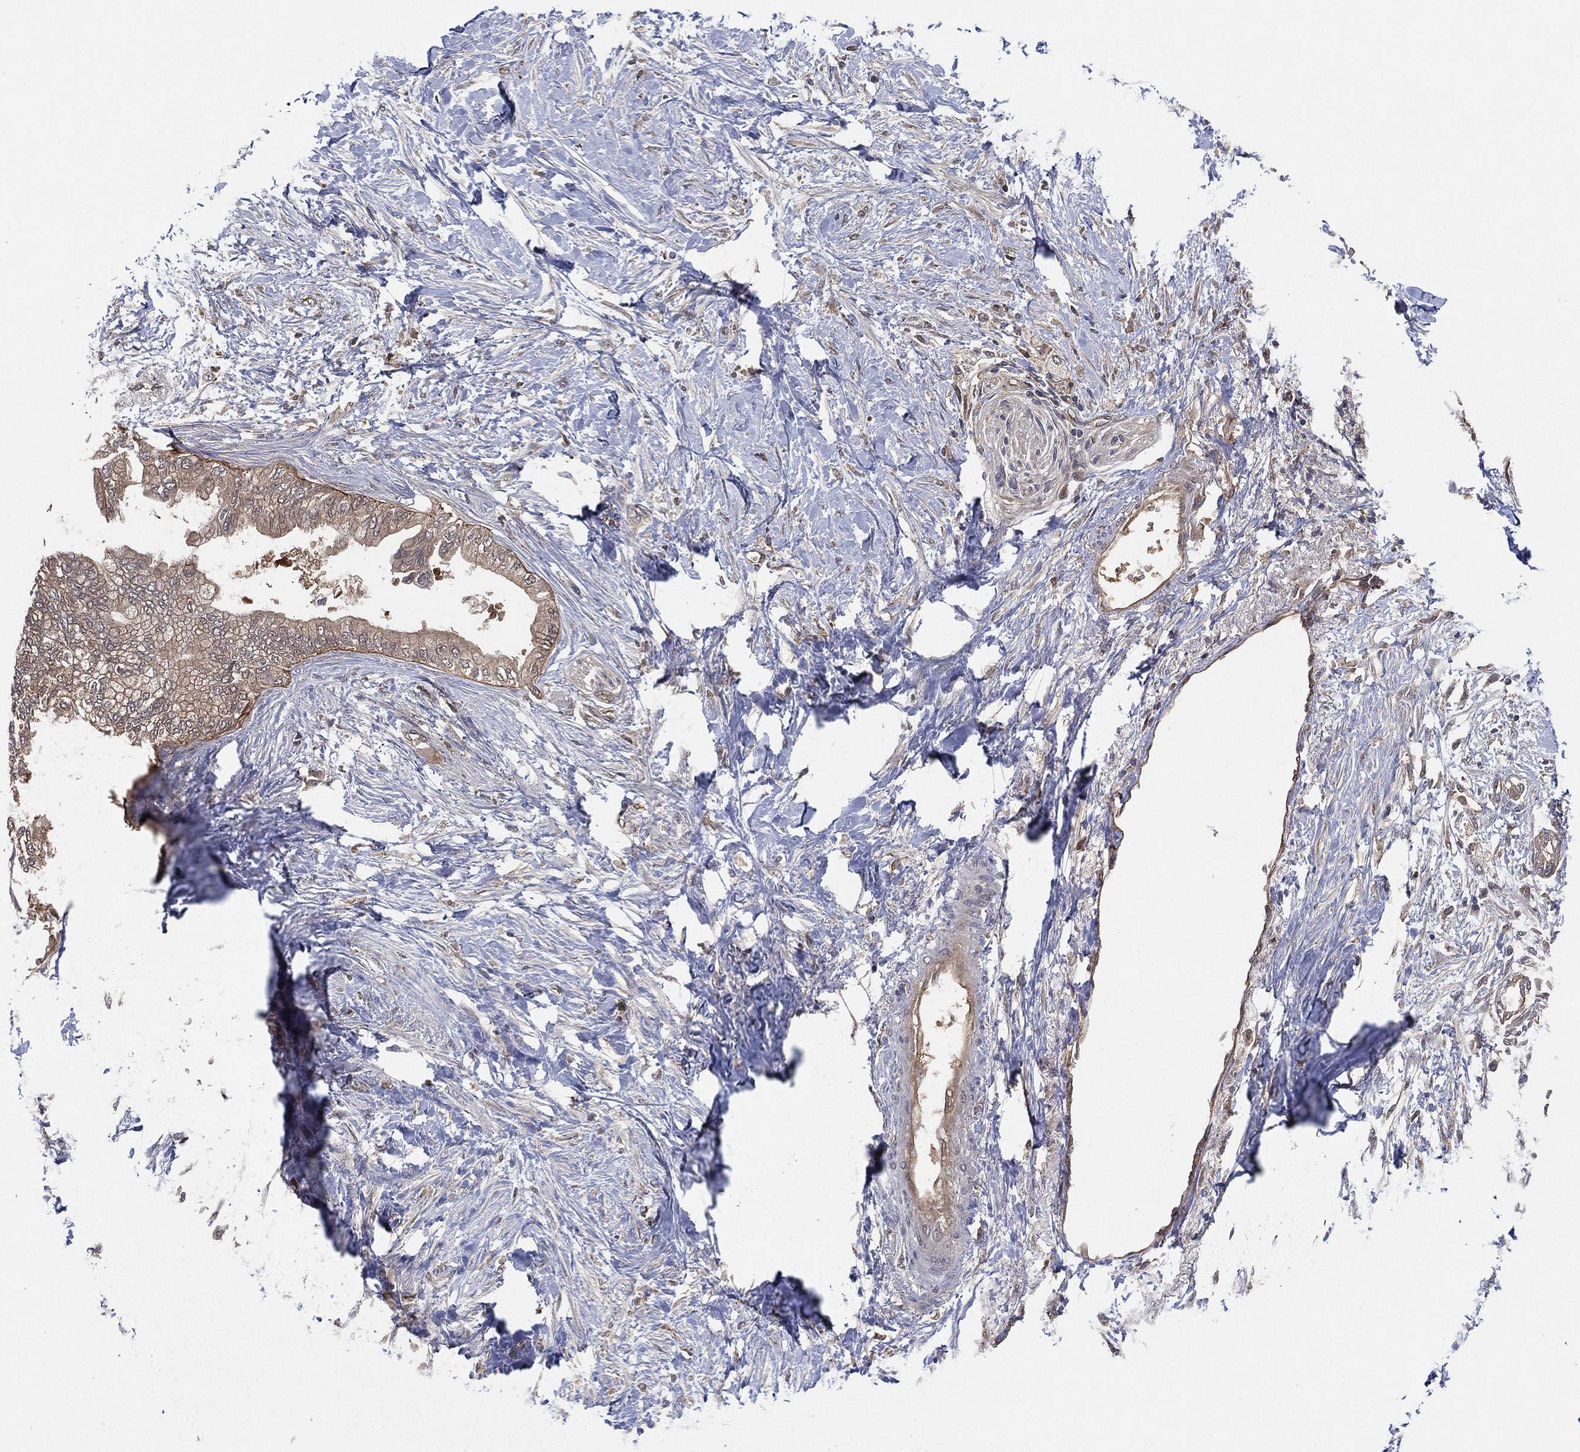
{"staining": {"intensity": "weak", "quantity": "25%-75%", "location": "cytoplasmic/membranous"}, "tissue": "pancreatic cancer", "cell_type": "Tumor cells", "image_type": "cancer", "snomed": [{"axis": "morphology", "description": "Normal tissue, NOS"}, {"axis": "morphology", "description": "Adenocarcinoma, NOS"}, {"axis": "topography", "description": "Pancreas"}, {"axis": "topography", "description": "Duodenum"}], "caption": "This is a photomicrograph of immunohistochemistry (IHC) staining of pancreatic cancer, which shows weak staining in the cytoplasmic/membranous of tumor cells.", "gene": "PSMG4", "patient": {"sex": "female", "age": 60}}